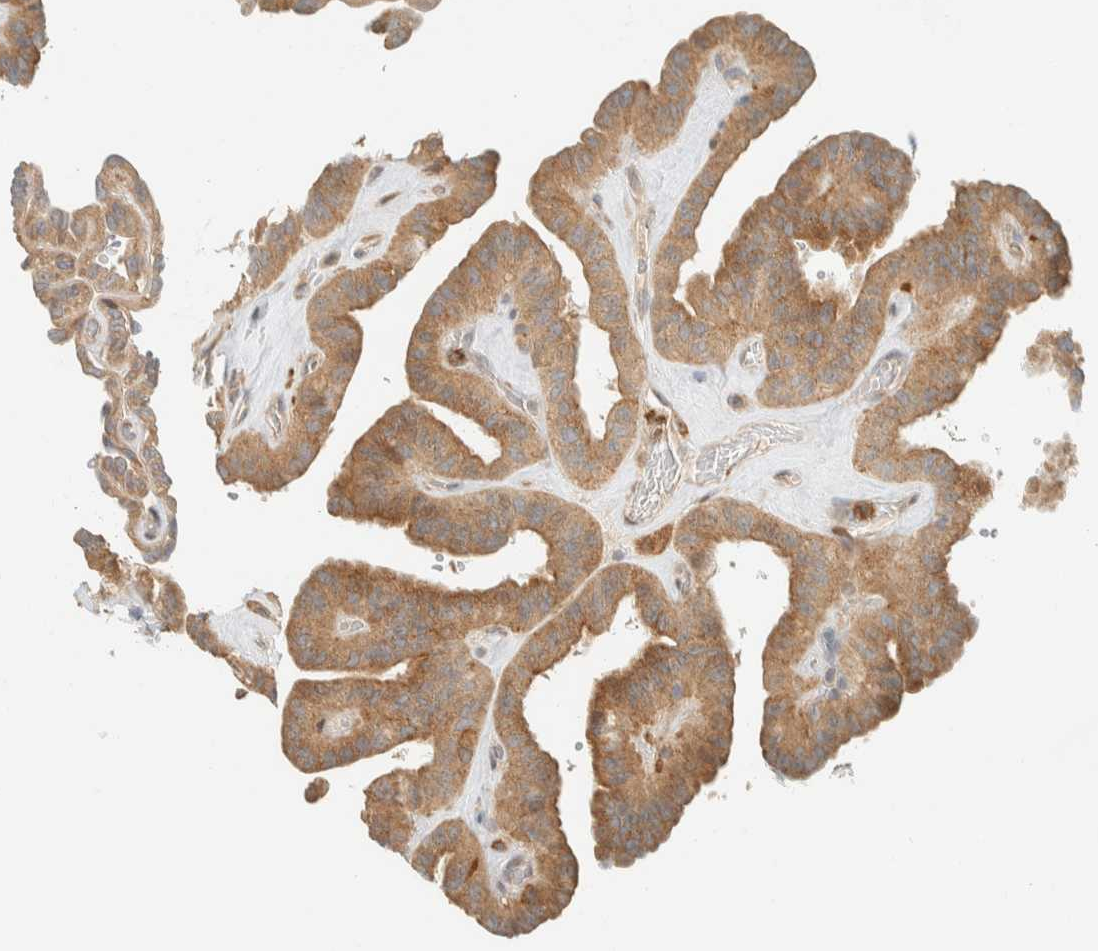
{"staining": {"intensity": "moderate", "quantity": ">75%", "location": "cytoplasmic/membranous"}, "tissue": "thyroid cancer", "cell_type": "Tumor cells", "image_type": "cancer", "snomed": [{"axis": "morphology", "description": "Papillary adenocarcinoma, NOS"}, {"axis": "topography", "description": "Thyroid gland"}], "caption": "The micrograph shows immunohistochemical staining of thyroid papillary adenocarcinoma. There is moderate cytoplasmic/membranous expression is appreciated in approximately >75% of tumor cells. Immunohistochemistry stains the protein of interest in brown and the nuclei are stained blue.", "gene": "CCDC171", "patient": {"sex": "male", "age": 77}}